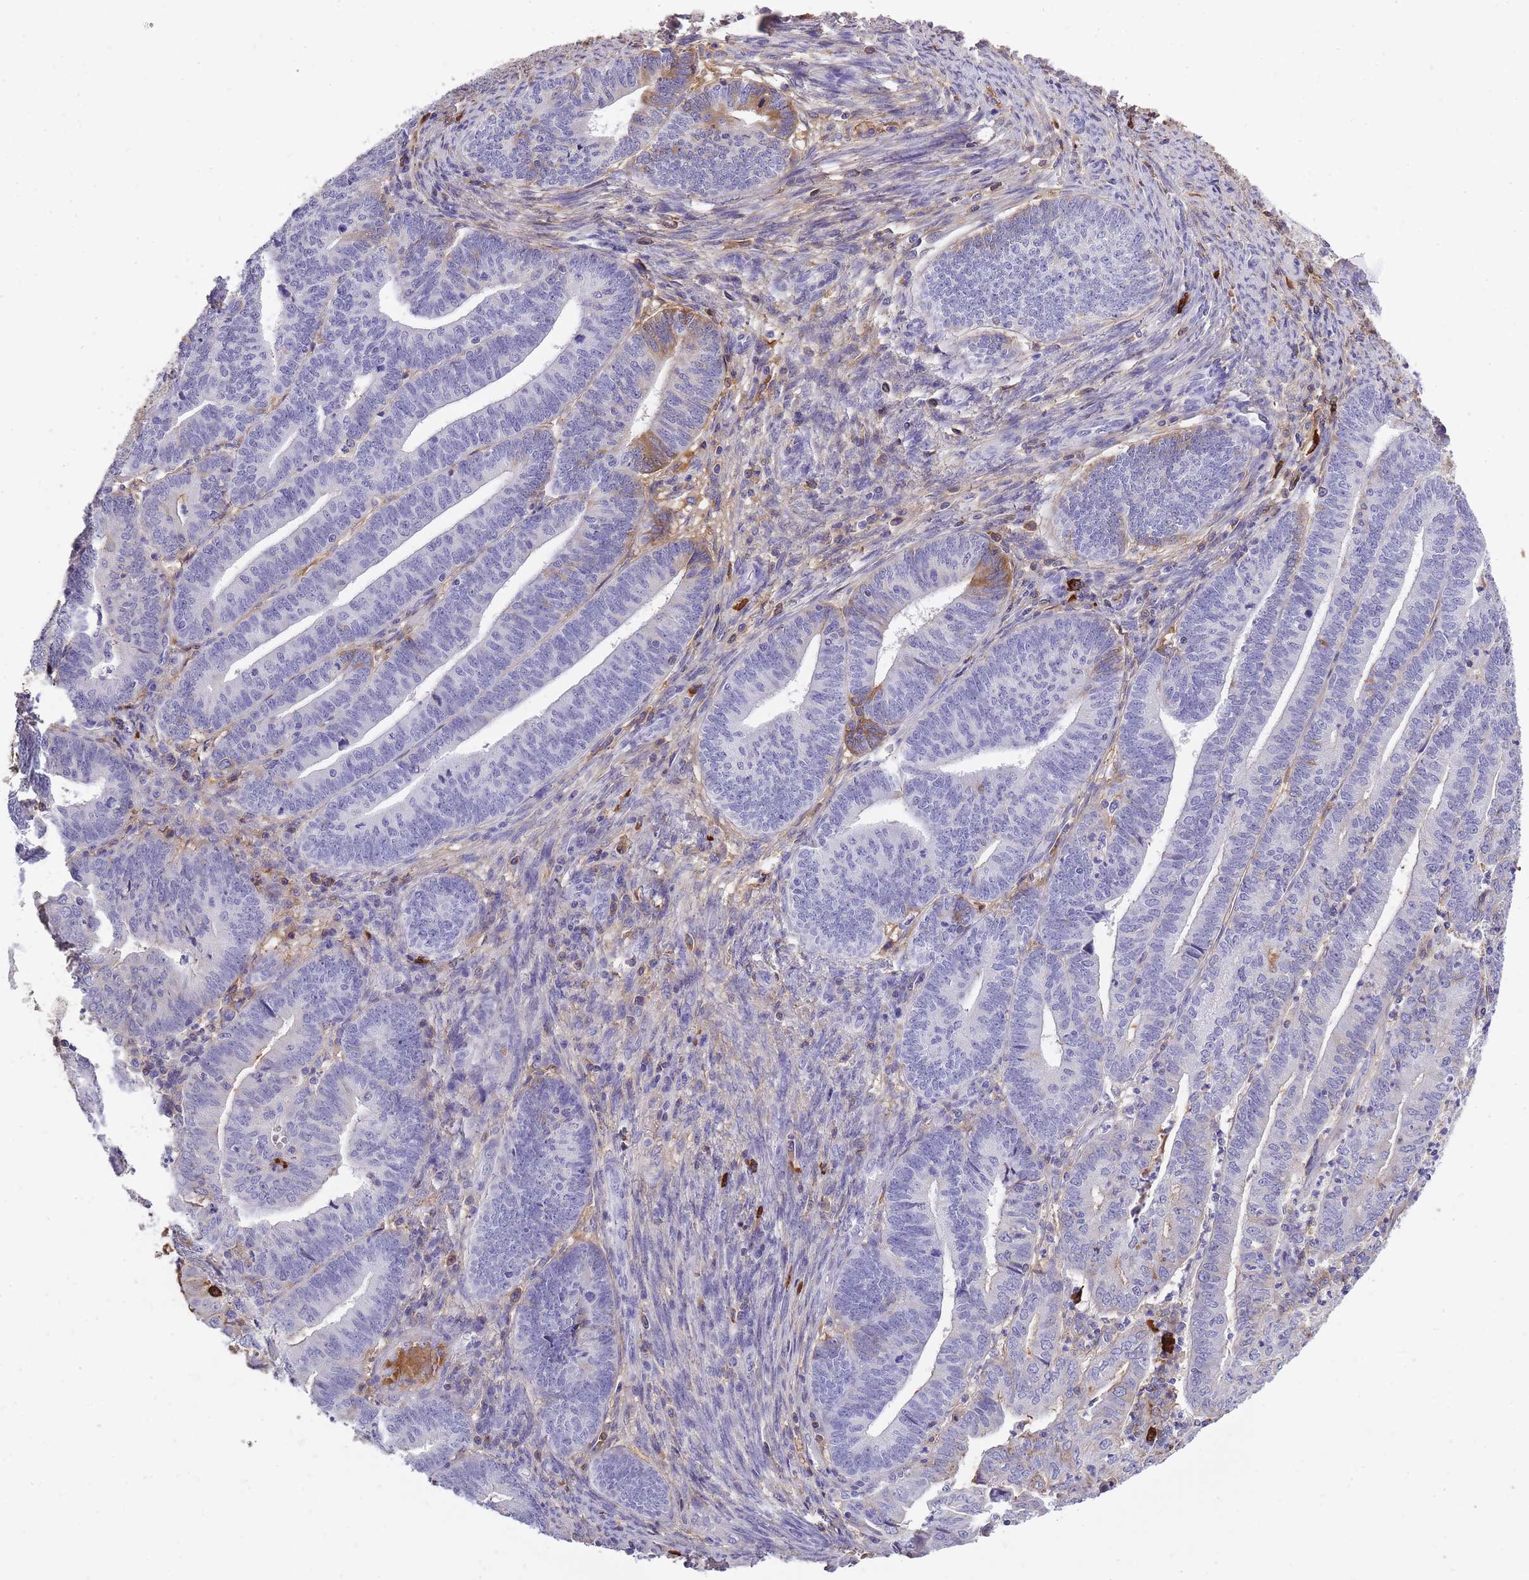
{"staining": {"intensity": "negative", "quantity": "none", "location": "none"}, "tissue": "endometrial cancer", "cell_type": "Tumor cells", "image_type": "cancer", "snomed": [{"axis": "morphology", "description": "Adenocarcinoma, NOS"}, {"axis": "topography", "description": "Endometrium"}], "caption": "A histopathology image of human adenocarcinoma (endometrial) is negative for staining in tumor cells. The staining was performed using DAB to visualize the protein expression in brown, while the nuclei were stained in blue with hematoxylin (Magnification: 20x).", "gene": "IGKV1D-42", "patient": {"sex": "female", "age": 60}}